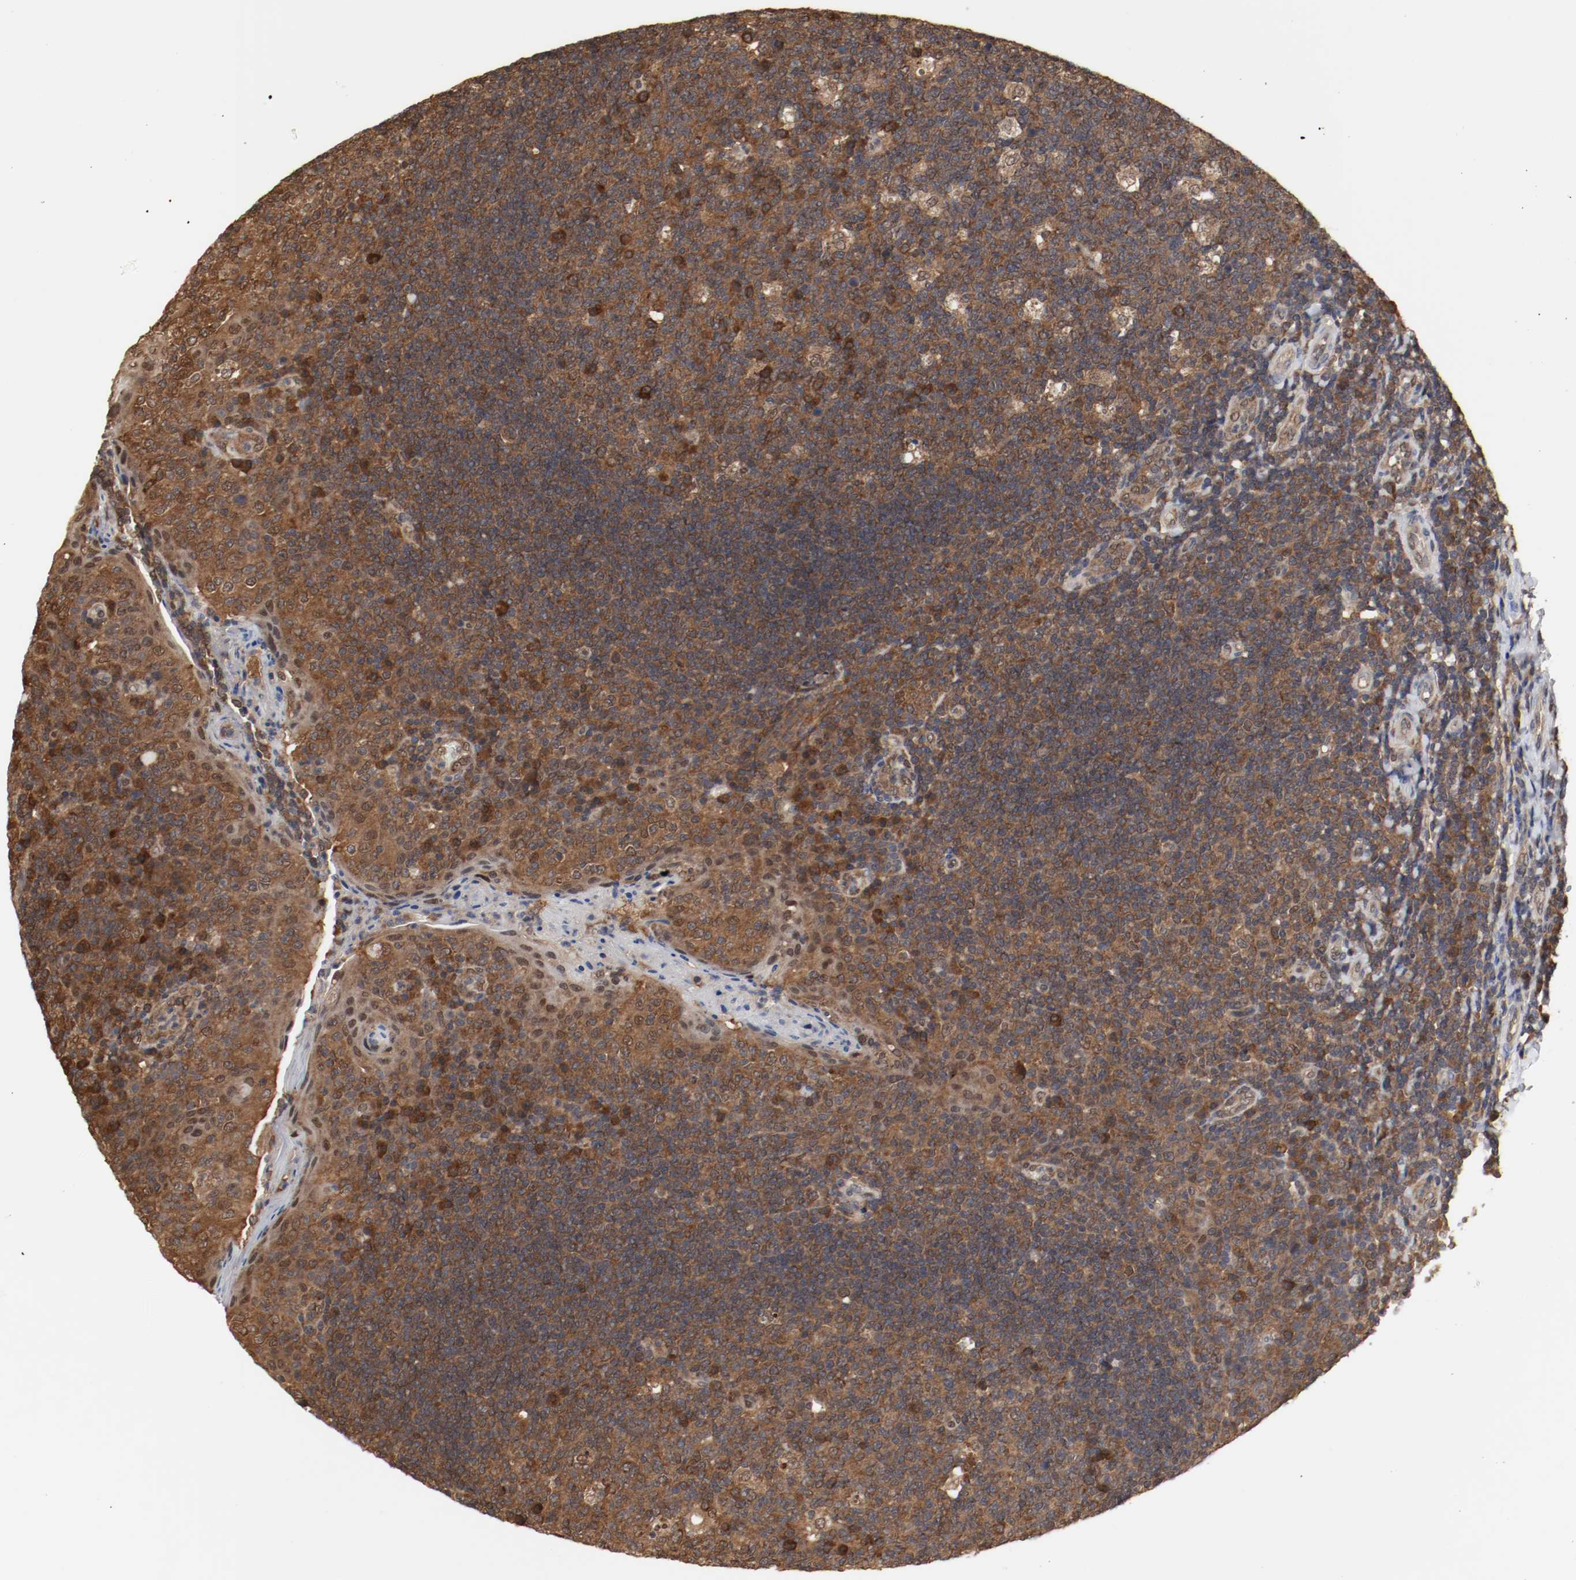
{"staining": {"intensity": "moderate", "quantity": ">75%", "location": "cytoplasmic/membranous,nuclear"}, "tissue": "tonsil", "cell_type": "Germinal center cells", "image_type": "normal", "snomed": [{"axis": "morphology", "description": "Normal tissue, NOS"}, {"axis": "topography", "description": "Tonsil"}], "caption": "Immunohistochemistry (IHC) (DAB) staining of normal tonsil exhibits moderate cytoplasmic/membranous,nuclear protein positivity in about >75% of germinal center cells. (Brightfield microscopy of DAB IHC at high magnification).", "gene": "AFG3L2", "patient": {"sex": "male", "age": 17}}